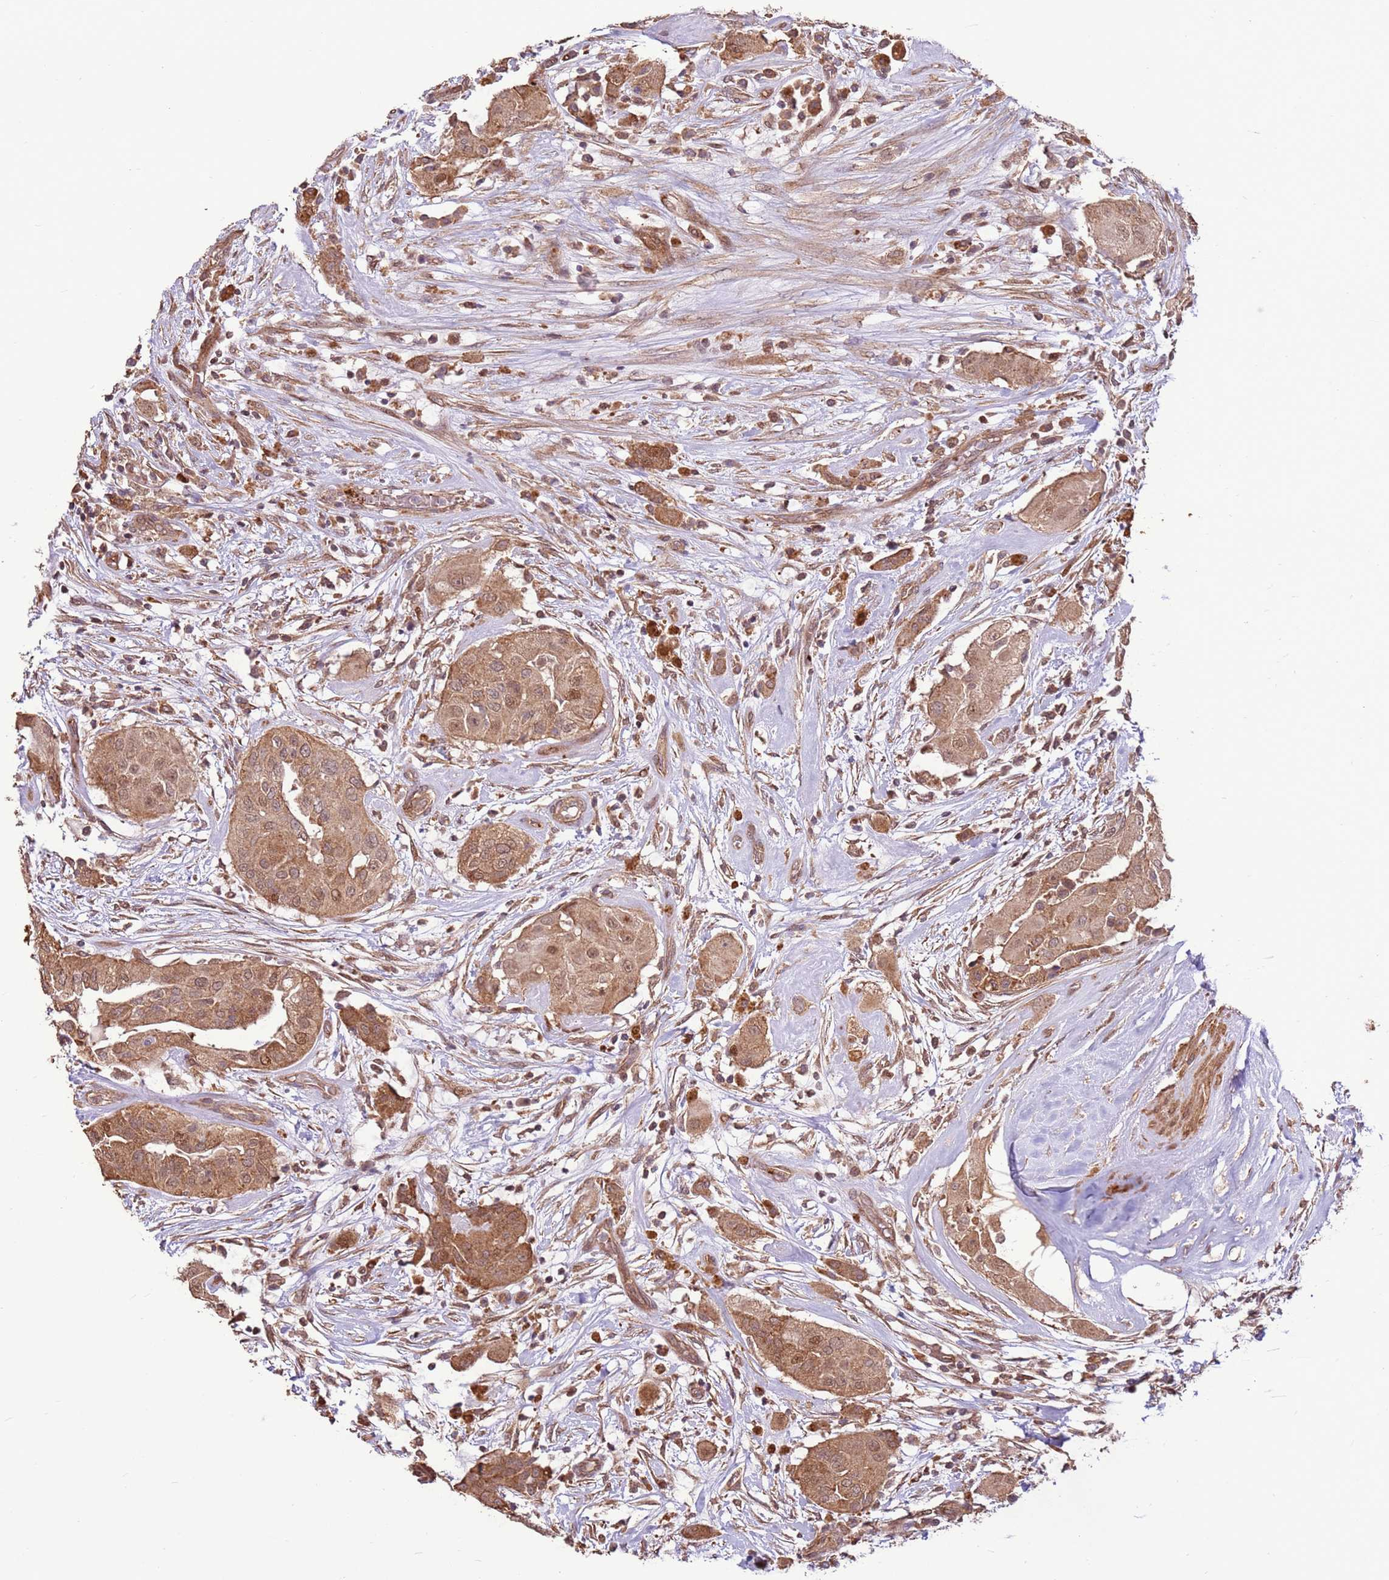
{"staining": {"intensity": "moderate", "quantity": ">75%", "location": "cytoplasmic/membranous,nuclear"}, "tissue": "thyroid cancer", "cell_type": "Tumor cells", "image_type": "cancer", "snomed": [{"axis": "morphology", "description": "Papillary adenocarcinoma, NOS"}, {"axis": "topography", "description": "Thyroid gland"}], "caption": "High-power microscopy captured an IHC photomicrograph of thyroid cancer (papillary adenocarcinoma), revealing moderate cytoplasmic/membranous and nuclear expression in approximately >75% of tumor cells. The staining was performed using DAB (3,3'-diaminobenzidine) to visualize the protein expression in brown, while the nuclei were stained in blue with hematoxylin (Magnification: 20x).", "gene": "CCDC112", "patient": {"sex": "female", "age": 59}}